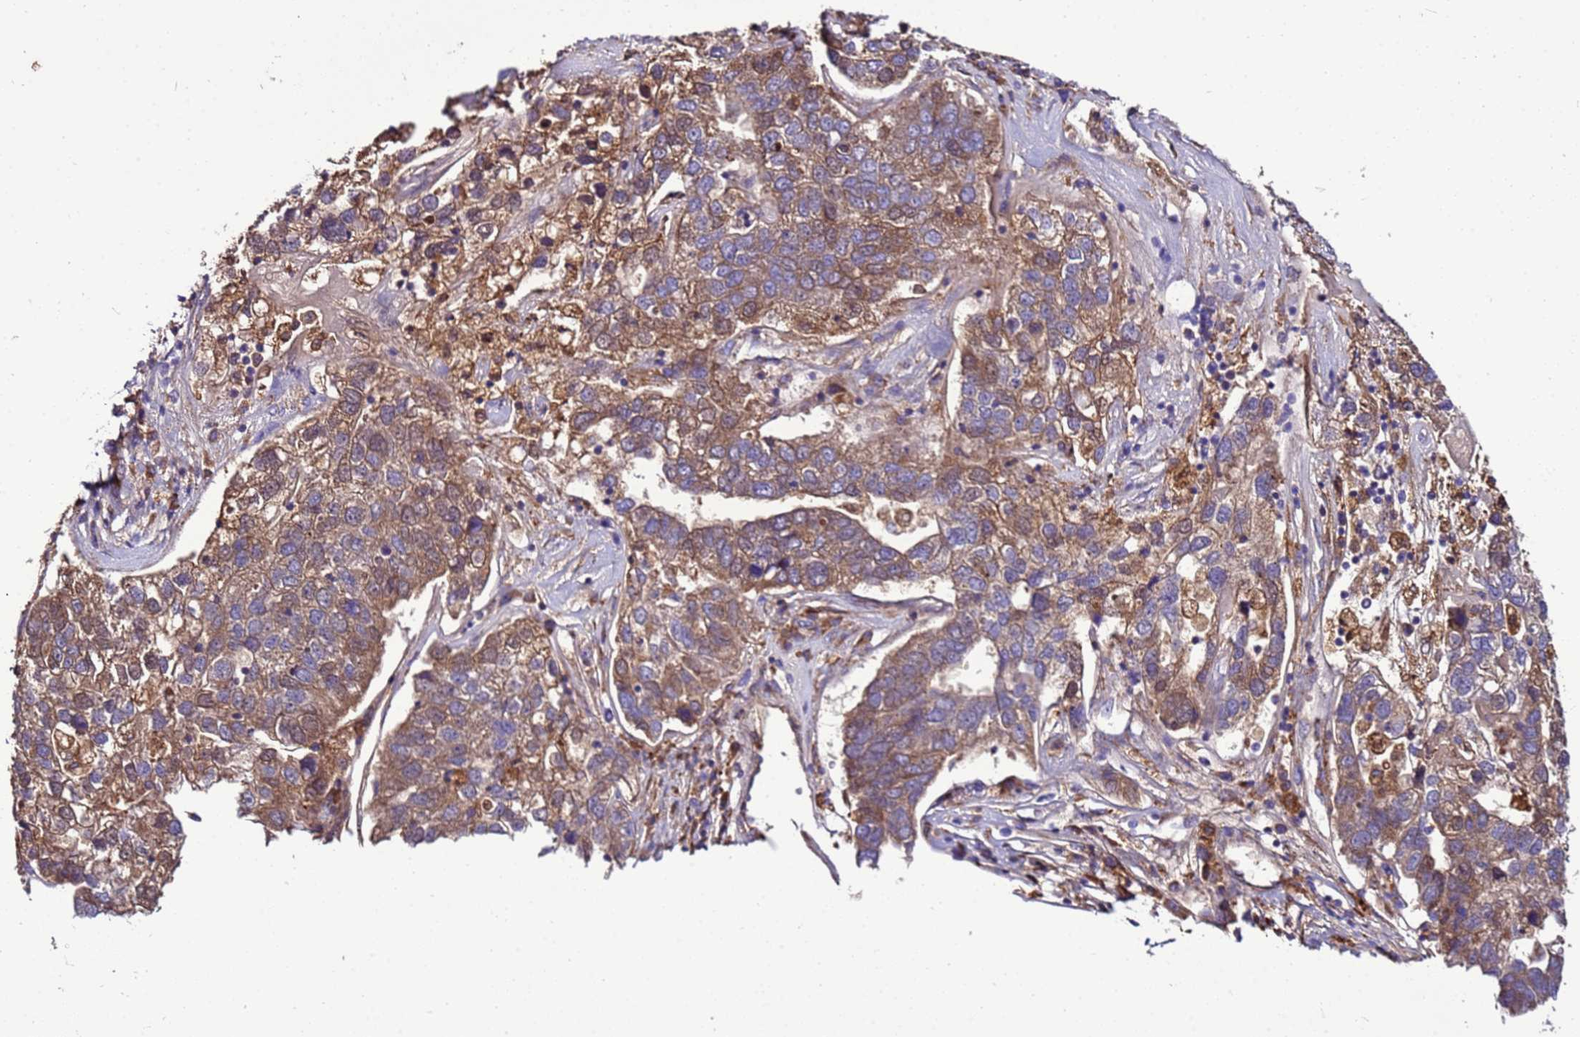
{"staining": {"intensity": "moderate", "quantity": ">75%", "location": "cytoplasmic/membranous"}, "tissue": "pancreatic cancer", "cell_type": "Tumor cells", "image_type": "cancer", "snomed": [{"axis": "morphology", "description": "Adenocarcinoma, NOS"}, {"axis": "topography", "description": "Pancreas"}], "caption": "Protein expression analysis of pancreatic cancer demonstrates moderate cytoplasmic/membranous expression in about >75% of tumor cells.", "gene": "ANTKMT", "patient": {"sex": "female", "age": 61}}